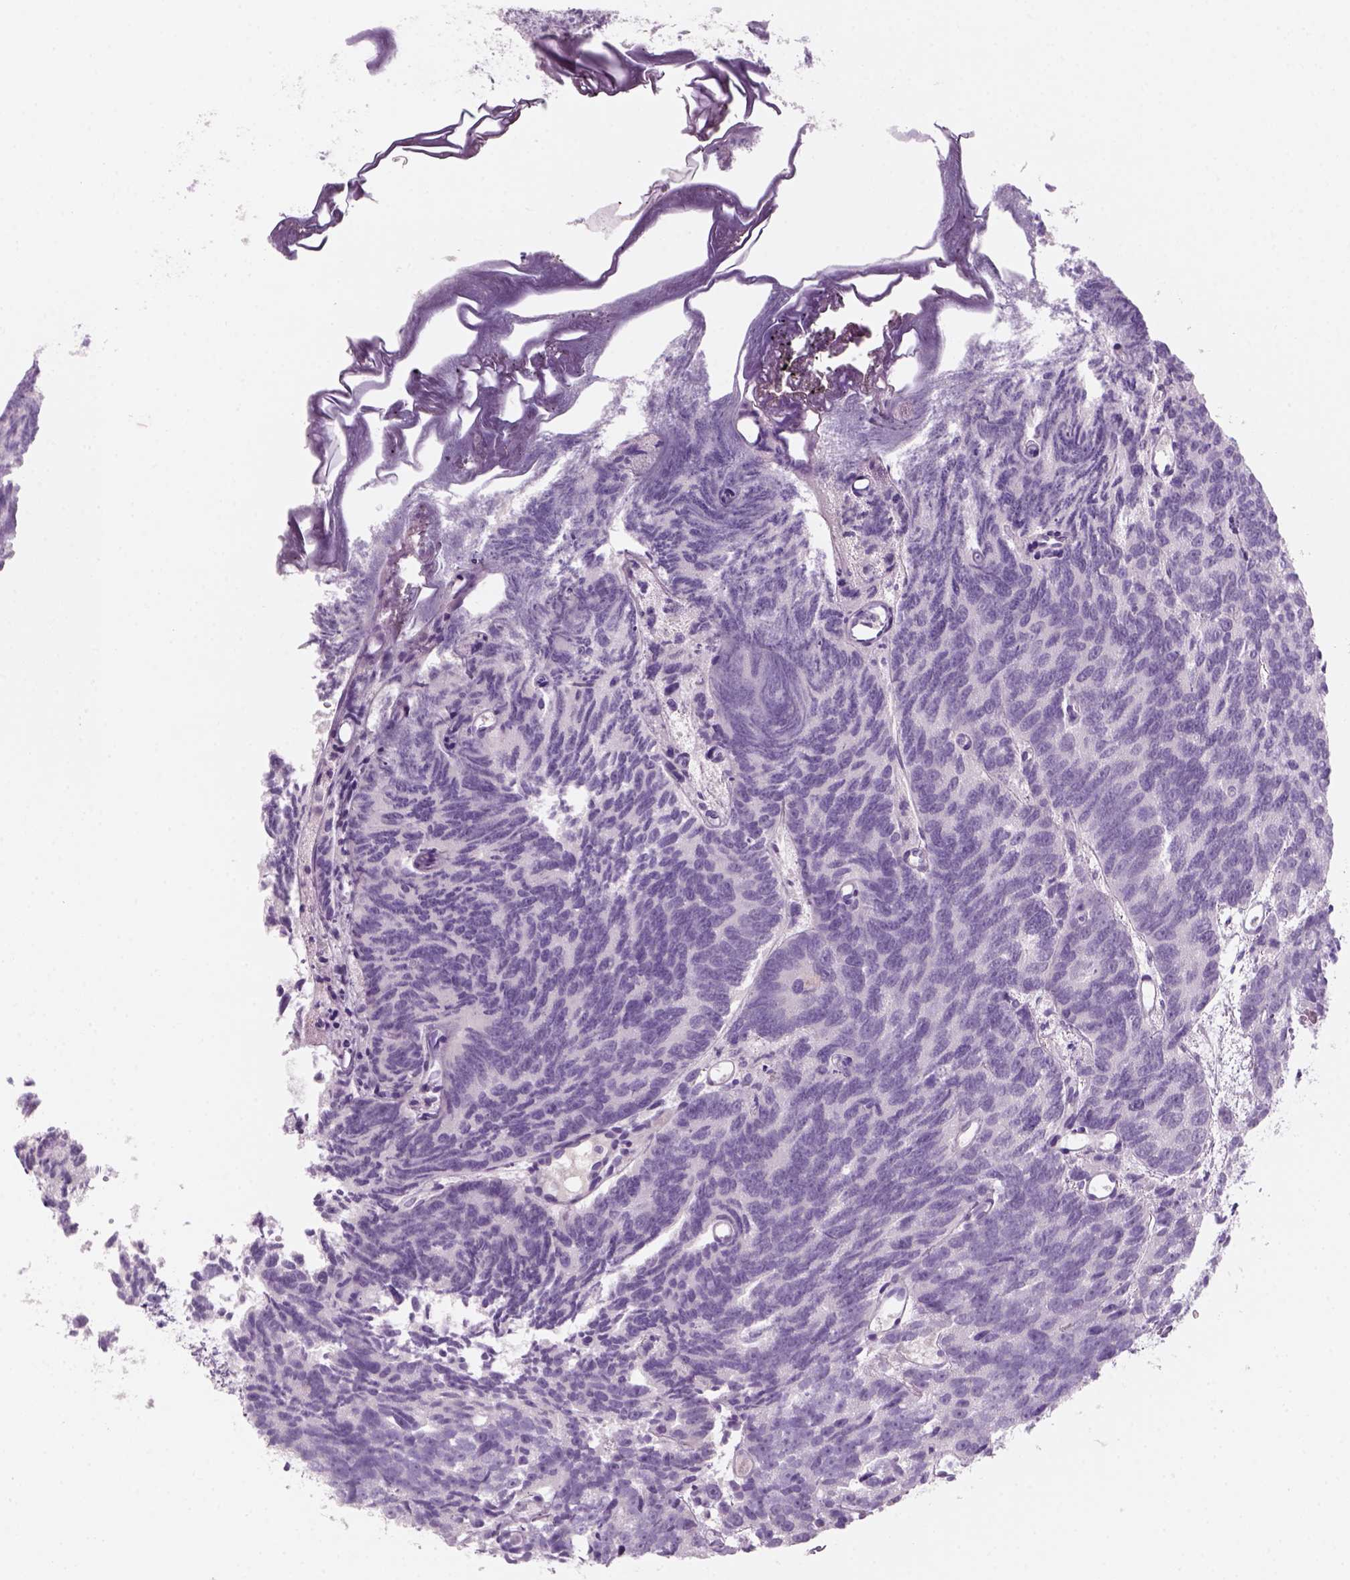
{"staining": {"intensity": "negative", "quantity": "none", "location": "none"}, "tissue": "prostate cancer", "cell_type": "Tumor cells", "image_type": "cancer", "snomed": [{"axis": "morphology", "description": "Adenocarcinoma, High grade"}, {"axis": "topography", "description": "Prostate"}], "caption": "An immunohistochemistry (IHC) image of adenocarcinoma (high-grade) (prostate) is shown. There is no staining in tumor cells of adenocarcinoma (high-grade) (prostate). (Brightfield microscopy of DAB (3,3'-diaminobenzidine) IHC at high magnification).", "gene": "KRT25", "patient": {"sex": "male", "age": 77}}